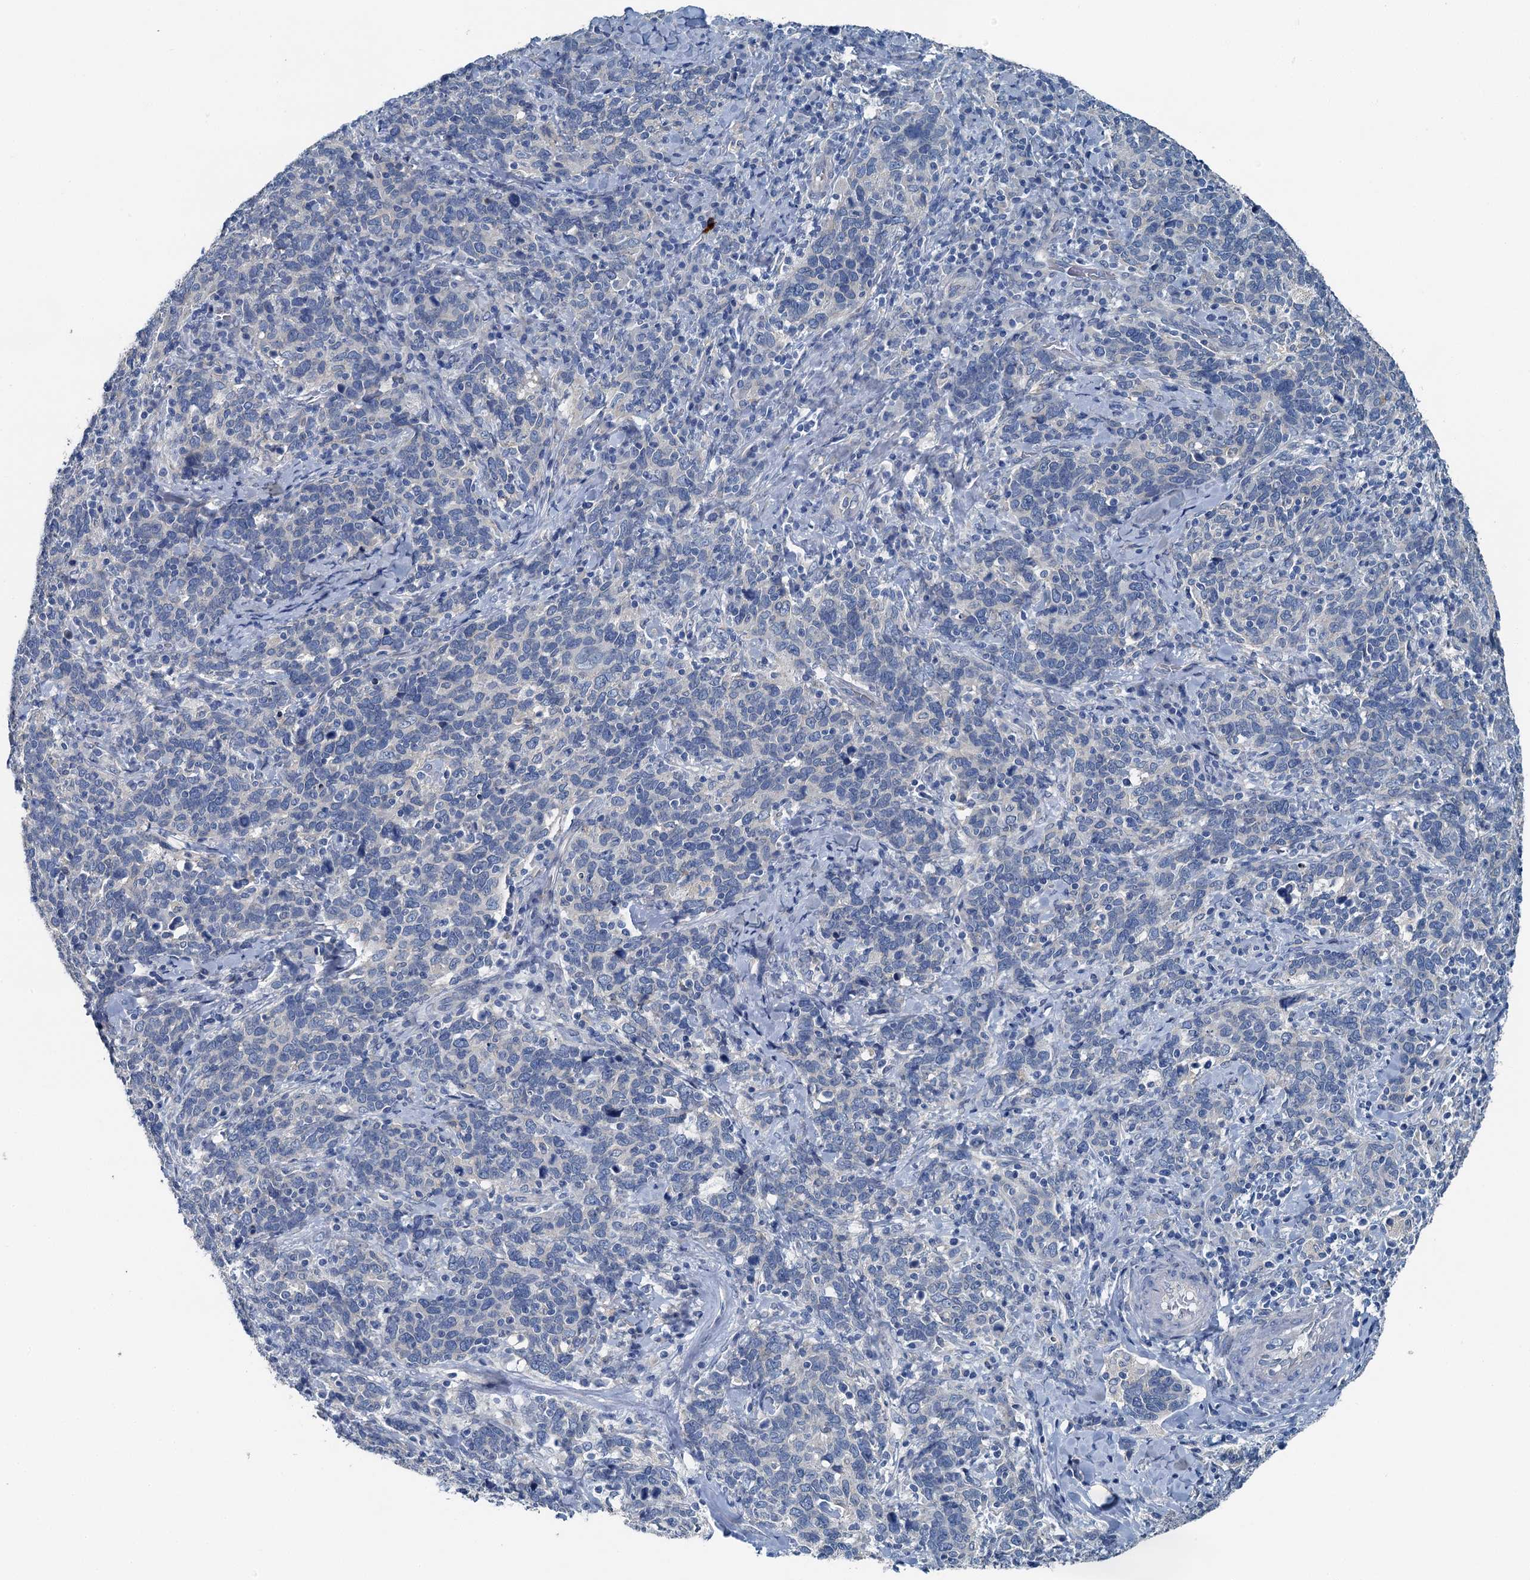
{"staining": {"intensity": "negative", "quantity": "none", "location": "none"}, "tissue": "cervical cancer", "cell_type": "Tumor cells", "image_type": "cancer", "snomed": [{"axis": "morphology", "description": "Squamous cell carcinoma, NOS"}, {"axis": "topography", "description": "Cervix"}], "caption": "Immunohistochemistry of human squamous cell carcinoma (cervical) reveals no expression in tumor cells.", "gene": "C6orf120", "patient": {"sex": "female", "age": 41}}